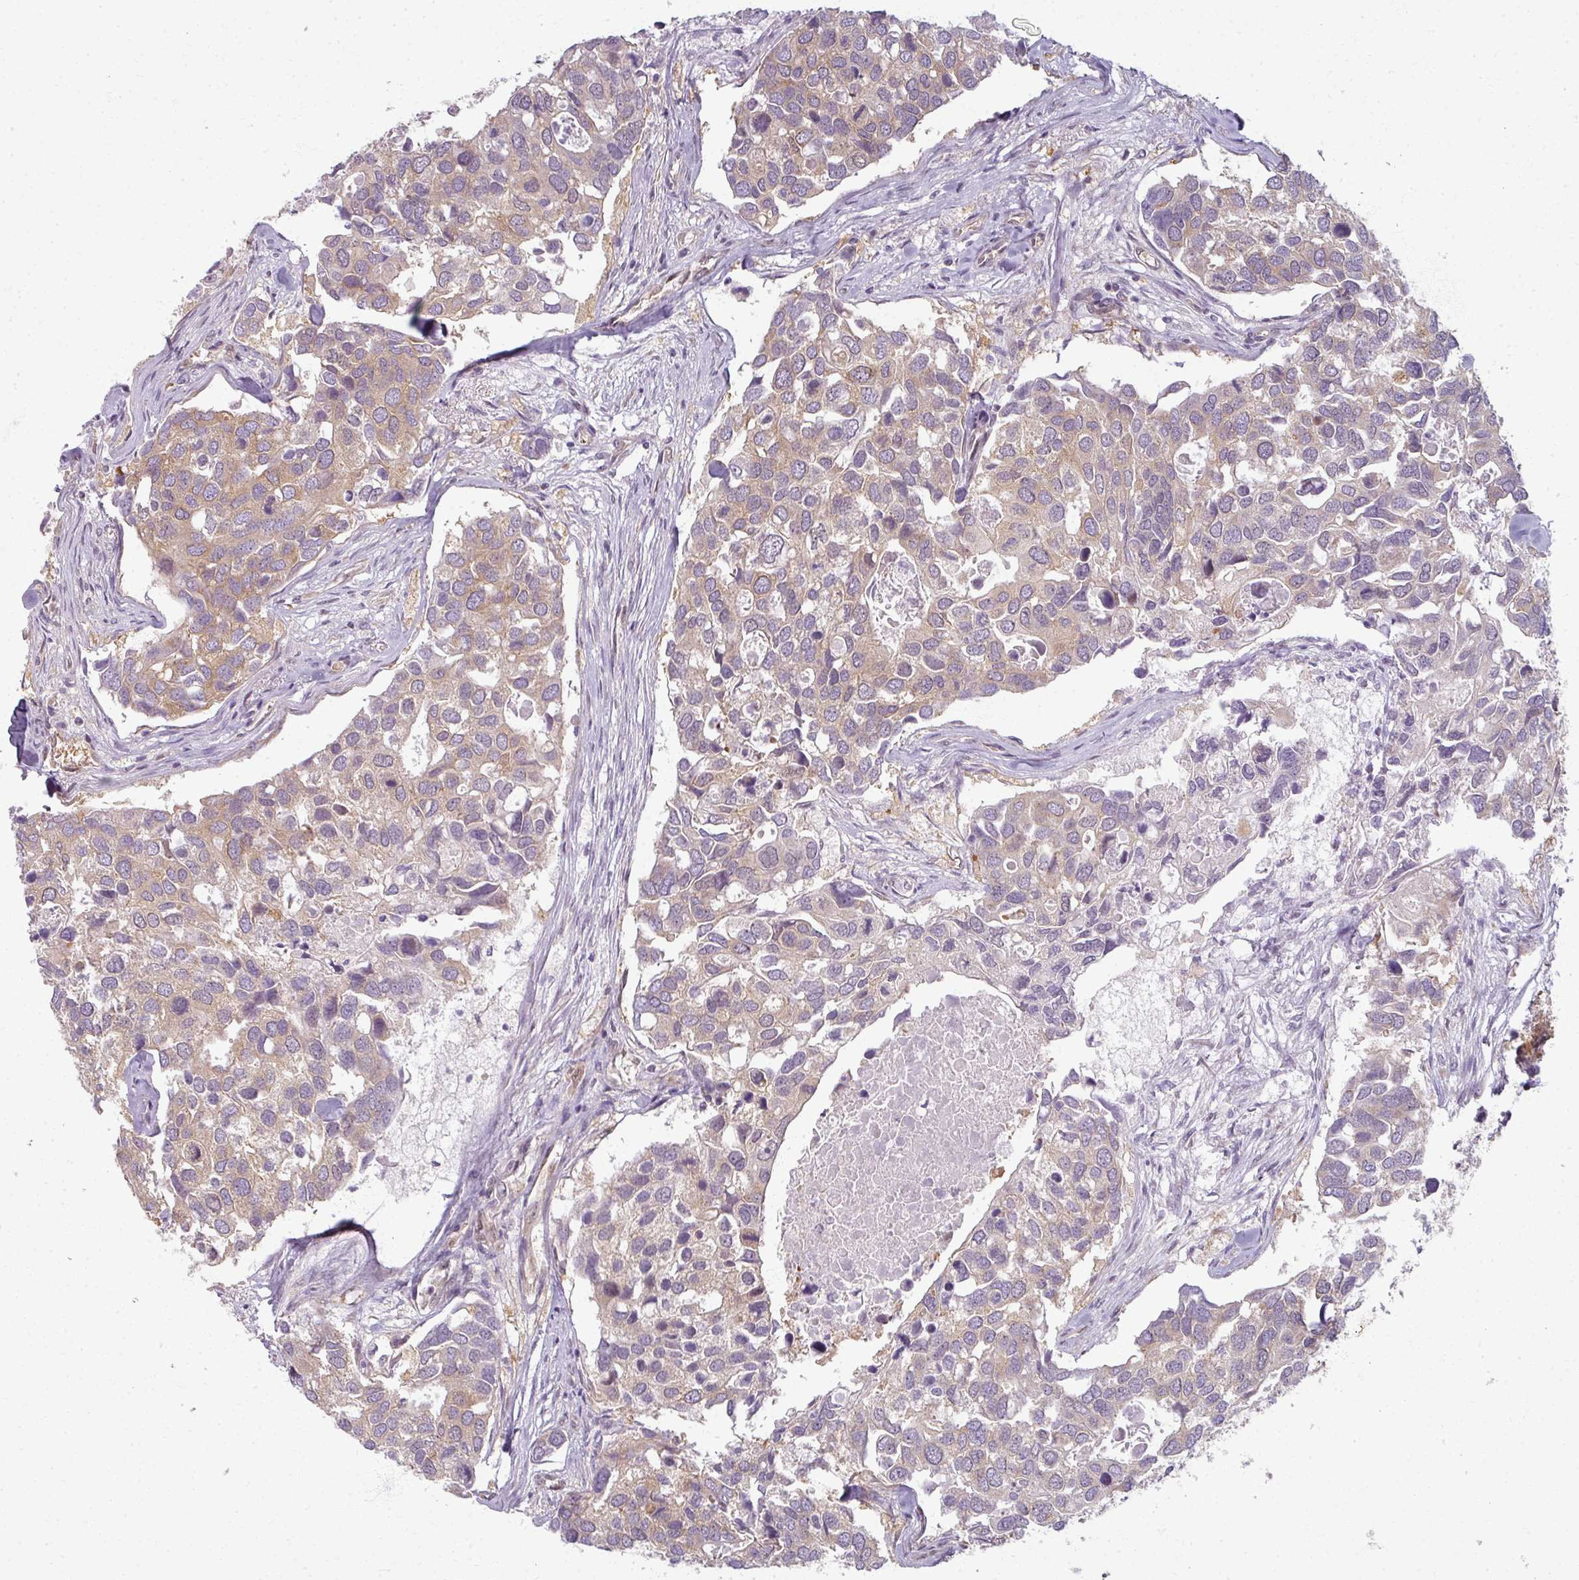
{"staining": {"intensity": "weak", "quantity": "25%-75%", "location": "cytoplasmic/membranous"}, "tissue": "breast cancer", "cell_type": "Tumor cells", "image_type": "cancer", "snomed": [{"axis": "morphology", "description": "Duct carcinoma"}, {"axis": "topography", "description": "Breast"}], "caption": "A micrograph of human breast cancer (invasive ductal carcinoma) stained for a protein exhibits weak cytoplasmic/membranous brown staining in tumor cells. (Brightfield microscopy of DAB IHC at high magnification).", "gene": "AGPAT4", "patient": {"sex": "female", "age": 83}}